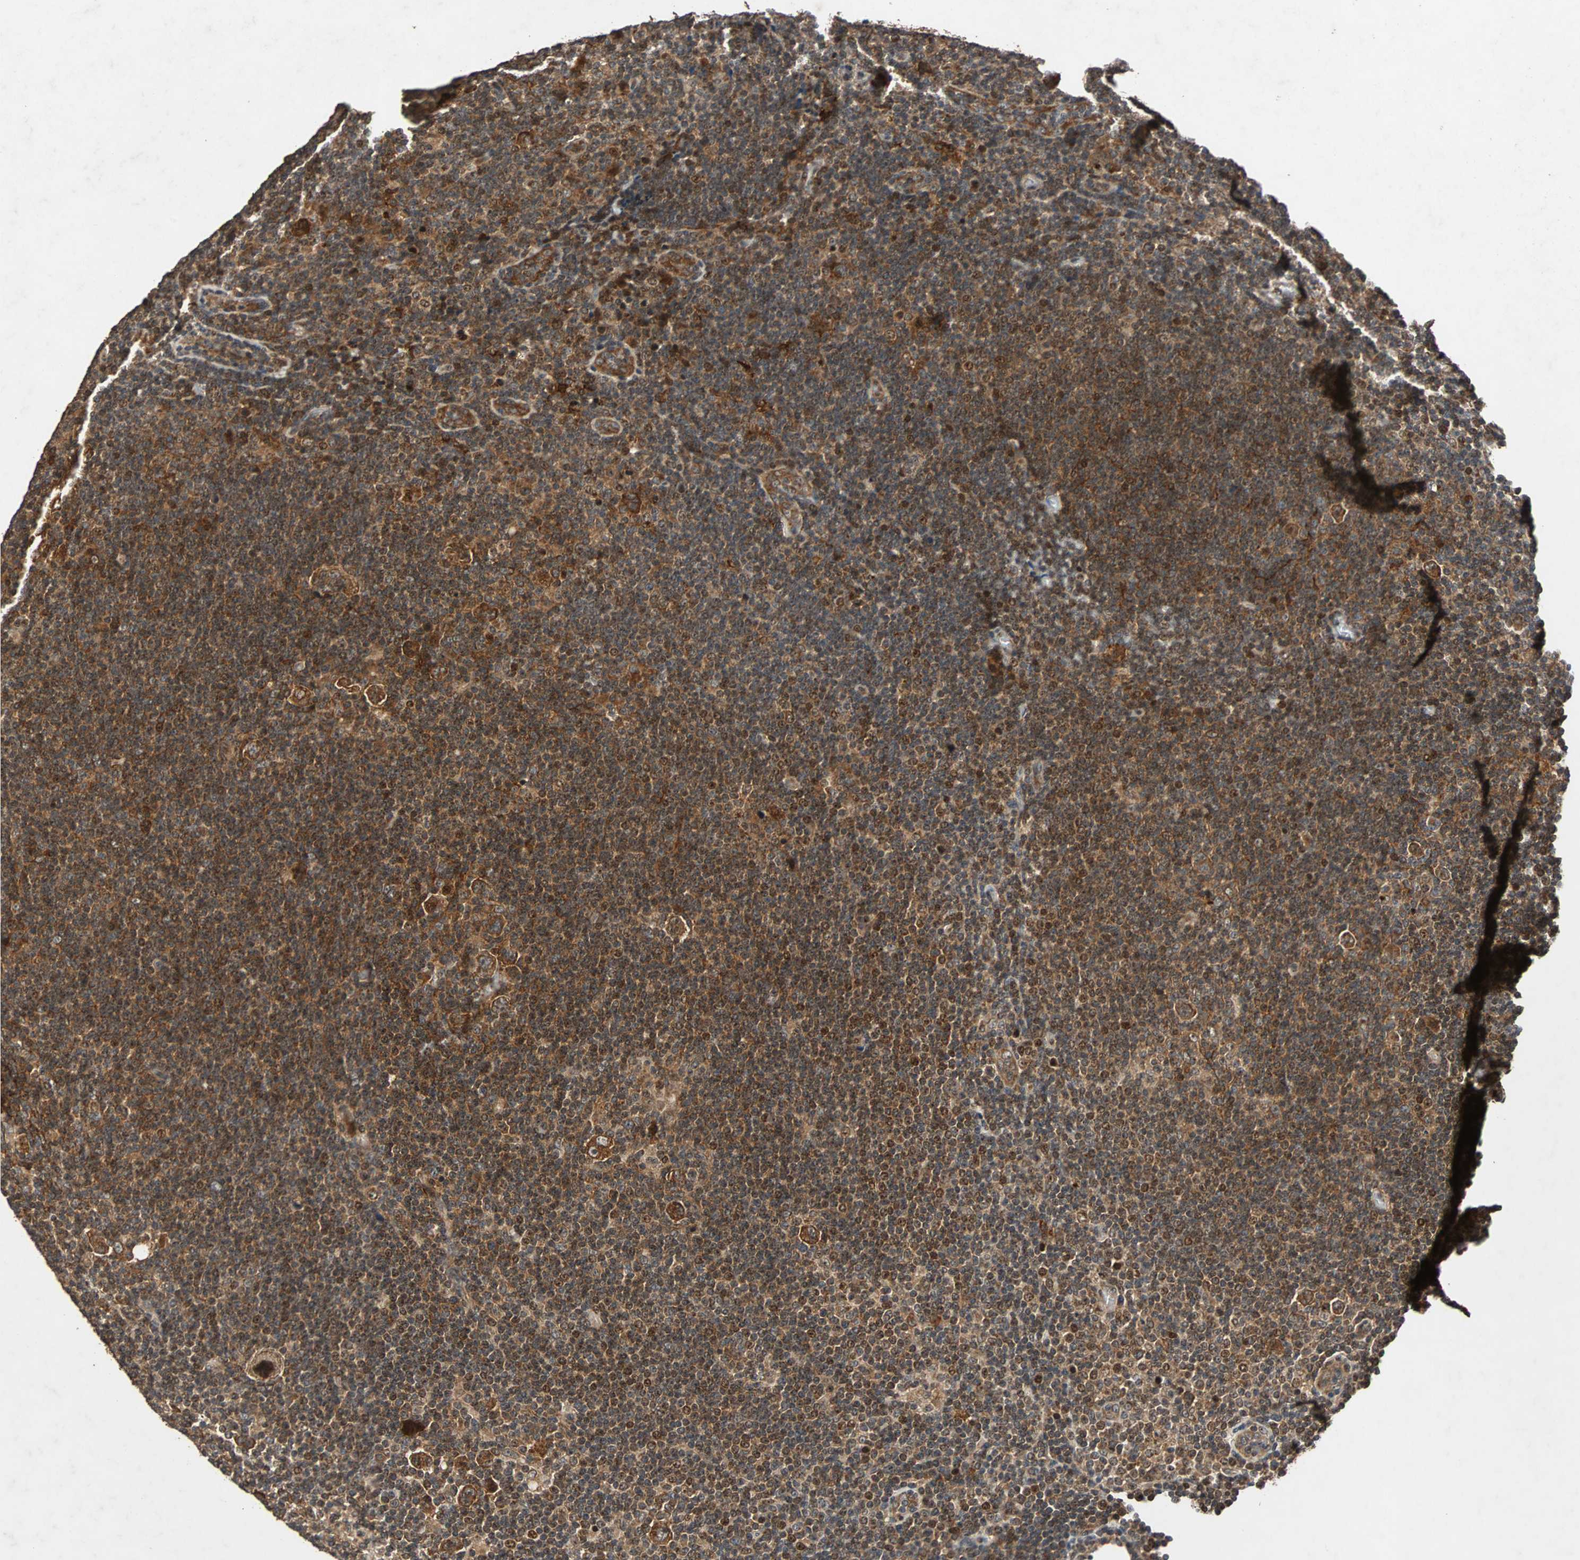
{"staining": {"intensity": "strong", "quantity": ">75%", "location": "cytoplasmic/membranous,nuclear"}, "tissue": "lymphoma", "cell_type": "Tumor cells", "image_type": "cancer", "snomed": [{"axis": "morphology", "description": "Hodgkin's disease, NOS"}, {"axis": "topography", "description": "Lymph node"}], "caption": "Lymphoma stained with a brown dye reveals strong cytoplasmic/membranous and nuclear positive positivity in approximately >75% of tumor cells.", "gene": "USP31", "patient": {"sex": "female", "age": 57}}